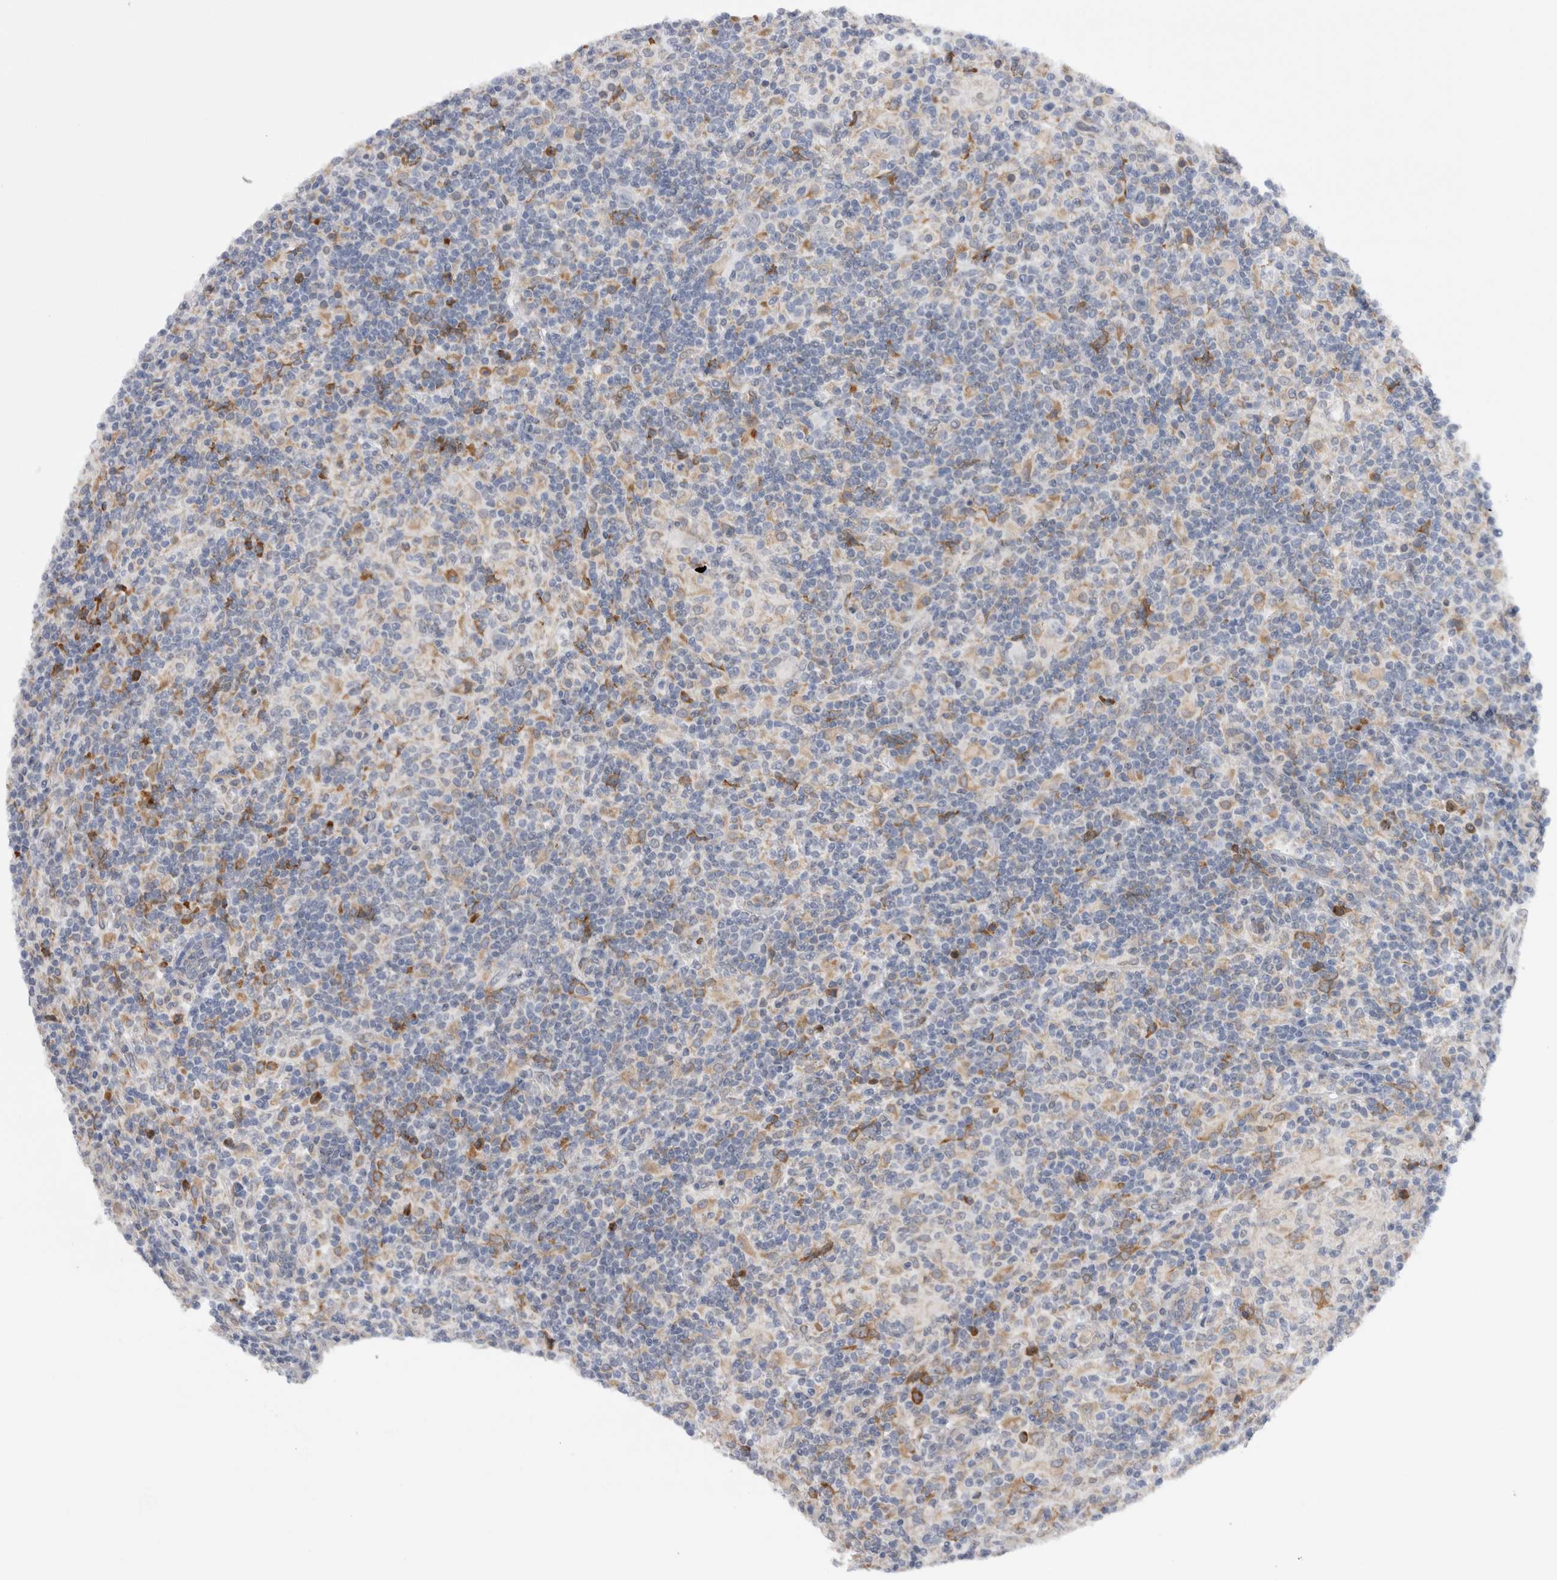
{"staining": {"intensity": "negative", "quantity": "none", "location": "none"}, "tissue": "lymphoma", "cell_type": "Tumor cells", "image_type": "cancer", "snomed": [{"axis": "morphology", "description": "Hodgkin's disease, NOS"}, {"axis": "topography", "description": "Lymph node"}], "caption": "High magnification brightfield microscopy of lymphoma stained with DAB (3,3'-diaminobenzidine) (brown) and counterstained with hematoxylin (blue): tumor cells show no significant staining.", "gene": "VCPIP1", "patient": {"sex": "male", "age": 70}}